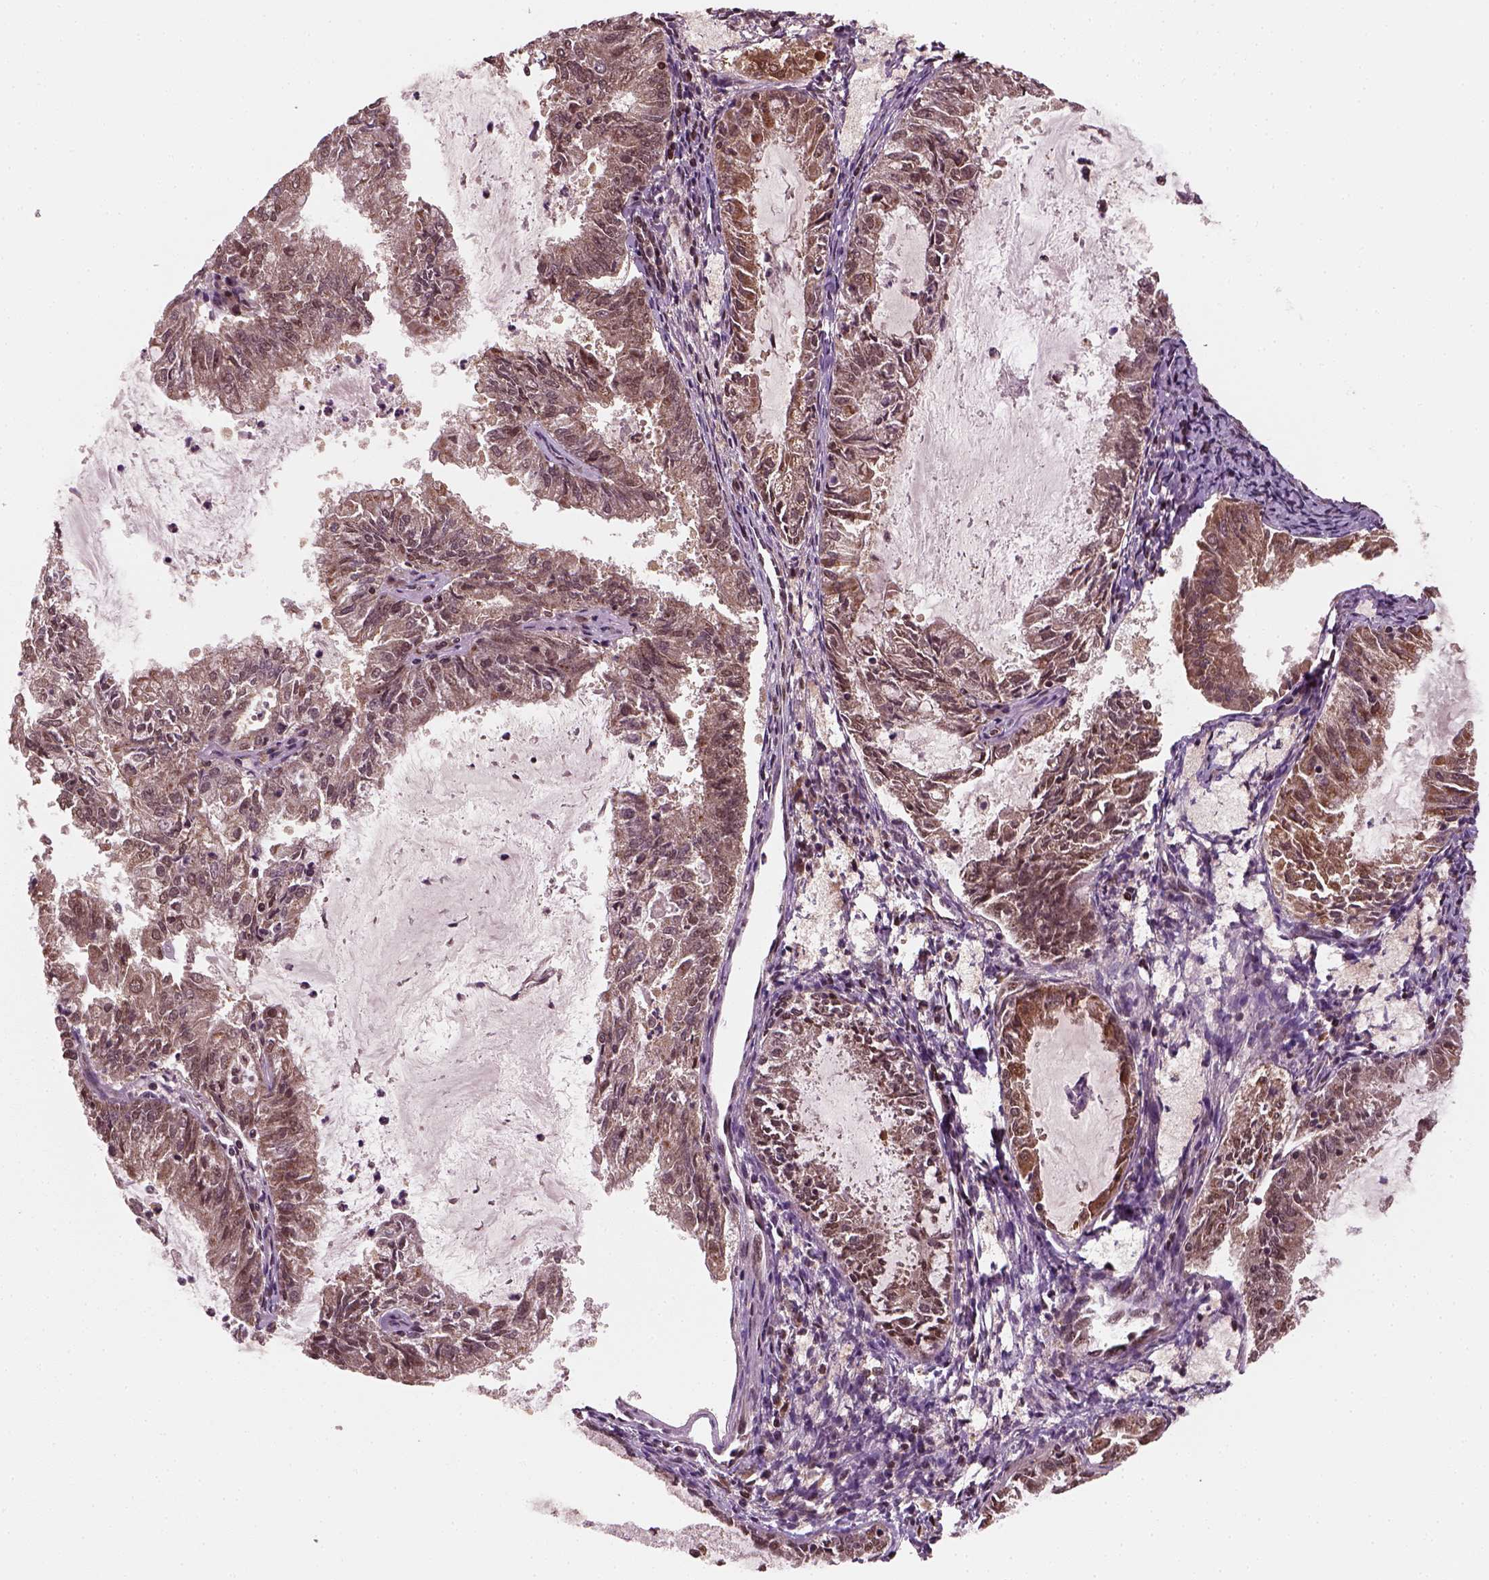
{"staining": {"intensity": "moderate", "quantity": ">75%", "location": "cytoplasmic/membranous"}, "tissue": "endometrial cancer", "cell_type": "Tumor cells", "image_type": "cancer", "snomed": [{"axis": "morphology", "description": "Adenocarcinoma, NOS"}, {"axis": "topography", "description": "Endometrium"}], "caption": "Endometrial adenocarcinoma was stained to show a protein in brown. There is medium levels of moderate cytoplasmic/membranous positivity in approximately >75% of tumor cells.", "gene": "NUDT9", "patient": {"sex": "female", "age": 57}}